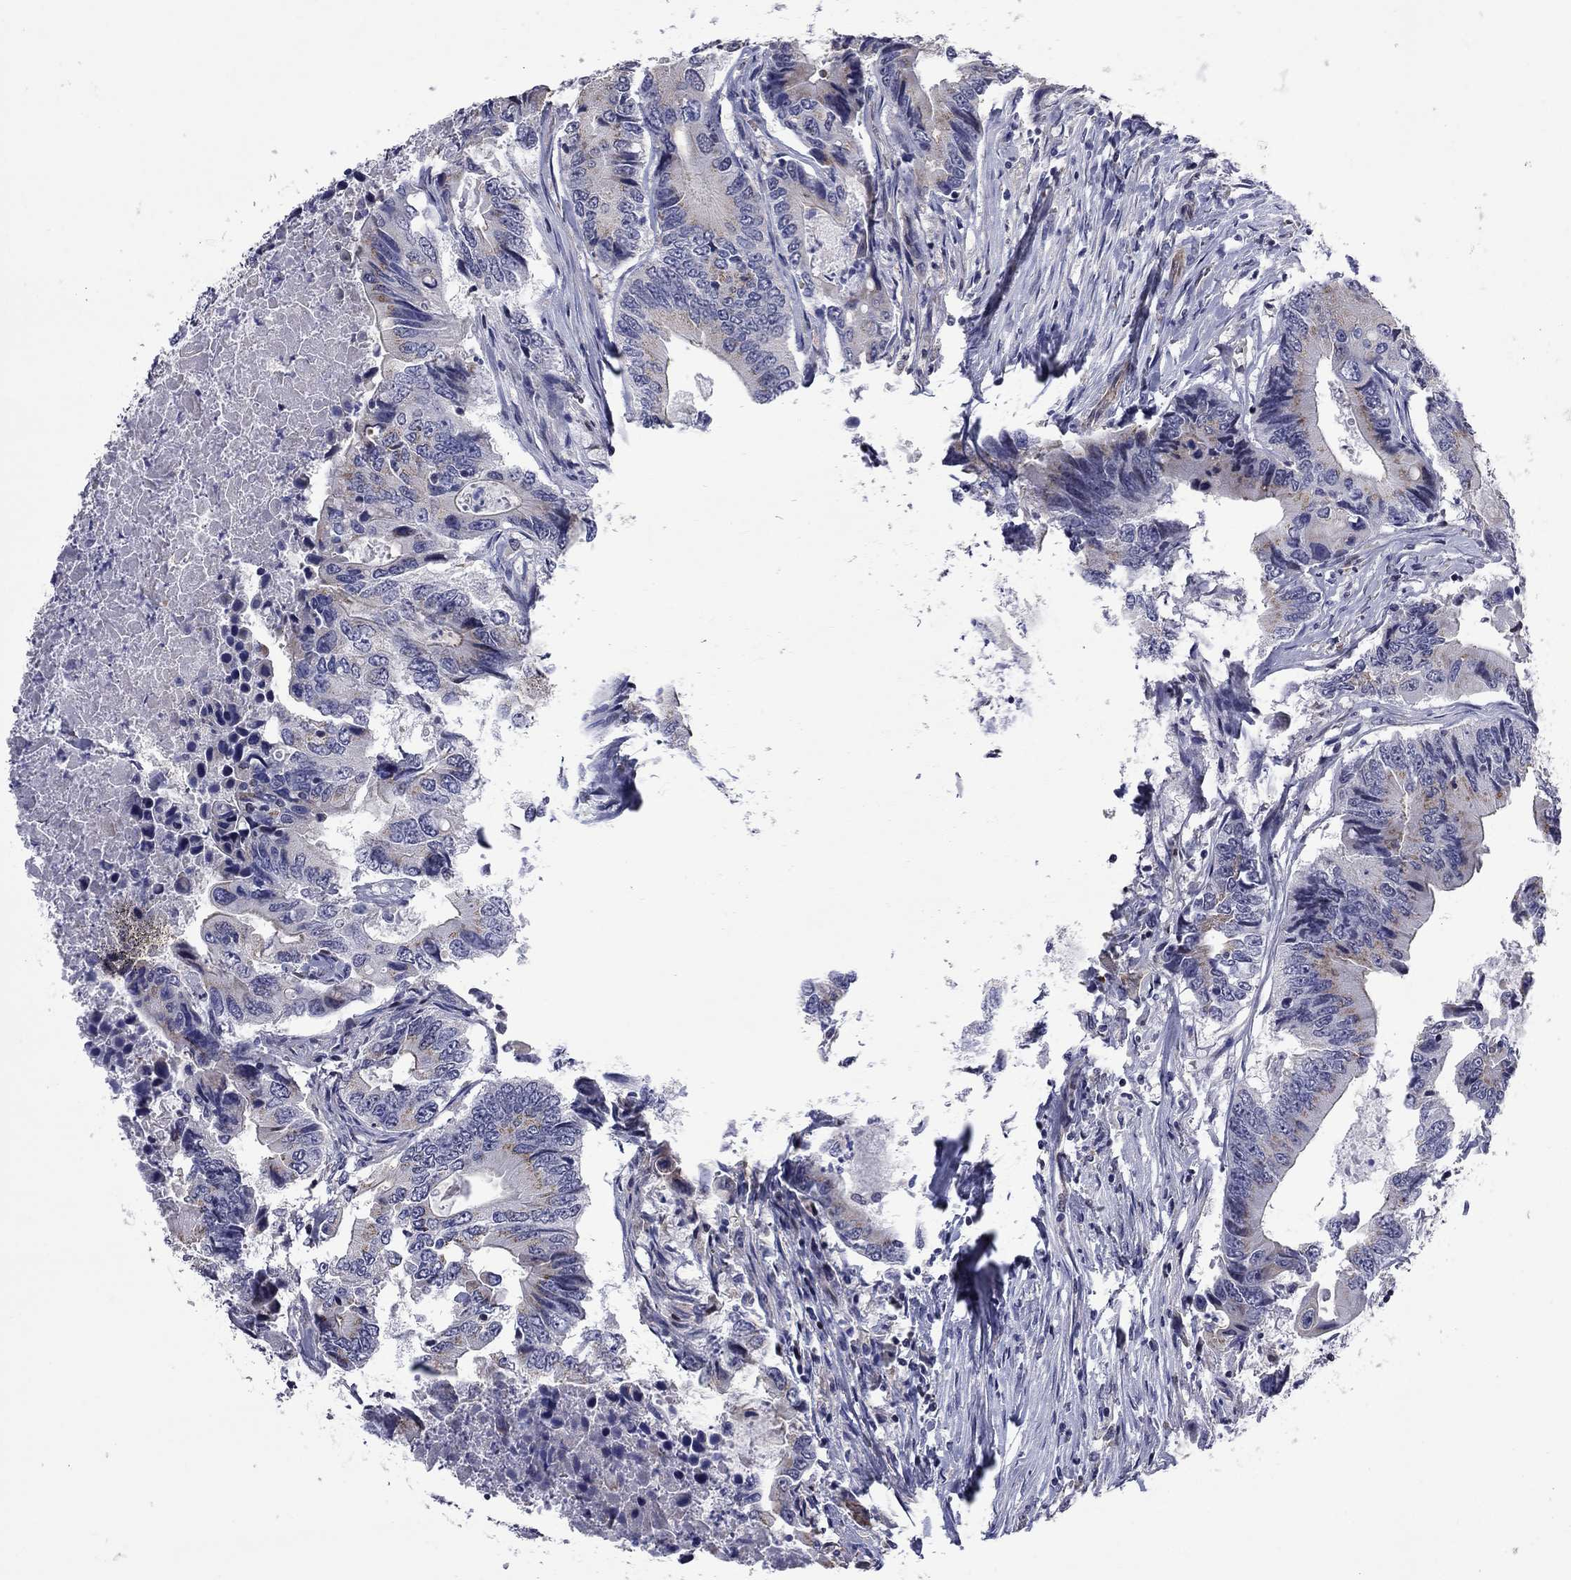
{"staining": {"intensity": "moderate", "quantity": "<25%", "location": "cytoplasmic/membranous"}, "tissue": "colorectal cancer", "cell_type": "Tumor cells", "image_type": "cancer", "snomed": [{"axis": "morphology", "description": "Adenocarcinoma, NOS"}, {"axis": "topography", "description": "Colon"}], "caption": "Immunohistochemistry (IHC) of human colorectal cancer reveals low levels of moderate cytoplasmic/membranous positivity in approximately <25% of tumor cells.", "gene": "HTR4", "patient": {"sex": "female", "age": 90}}